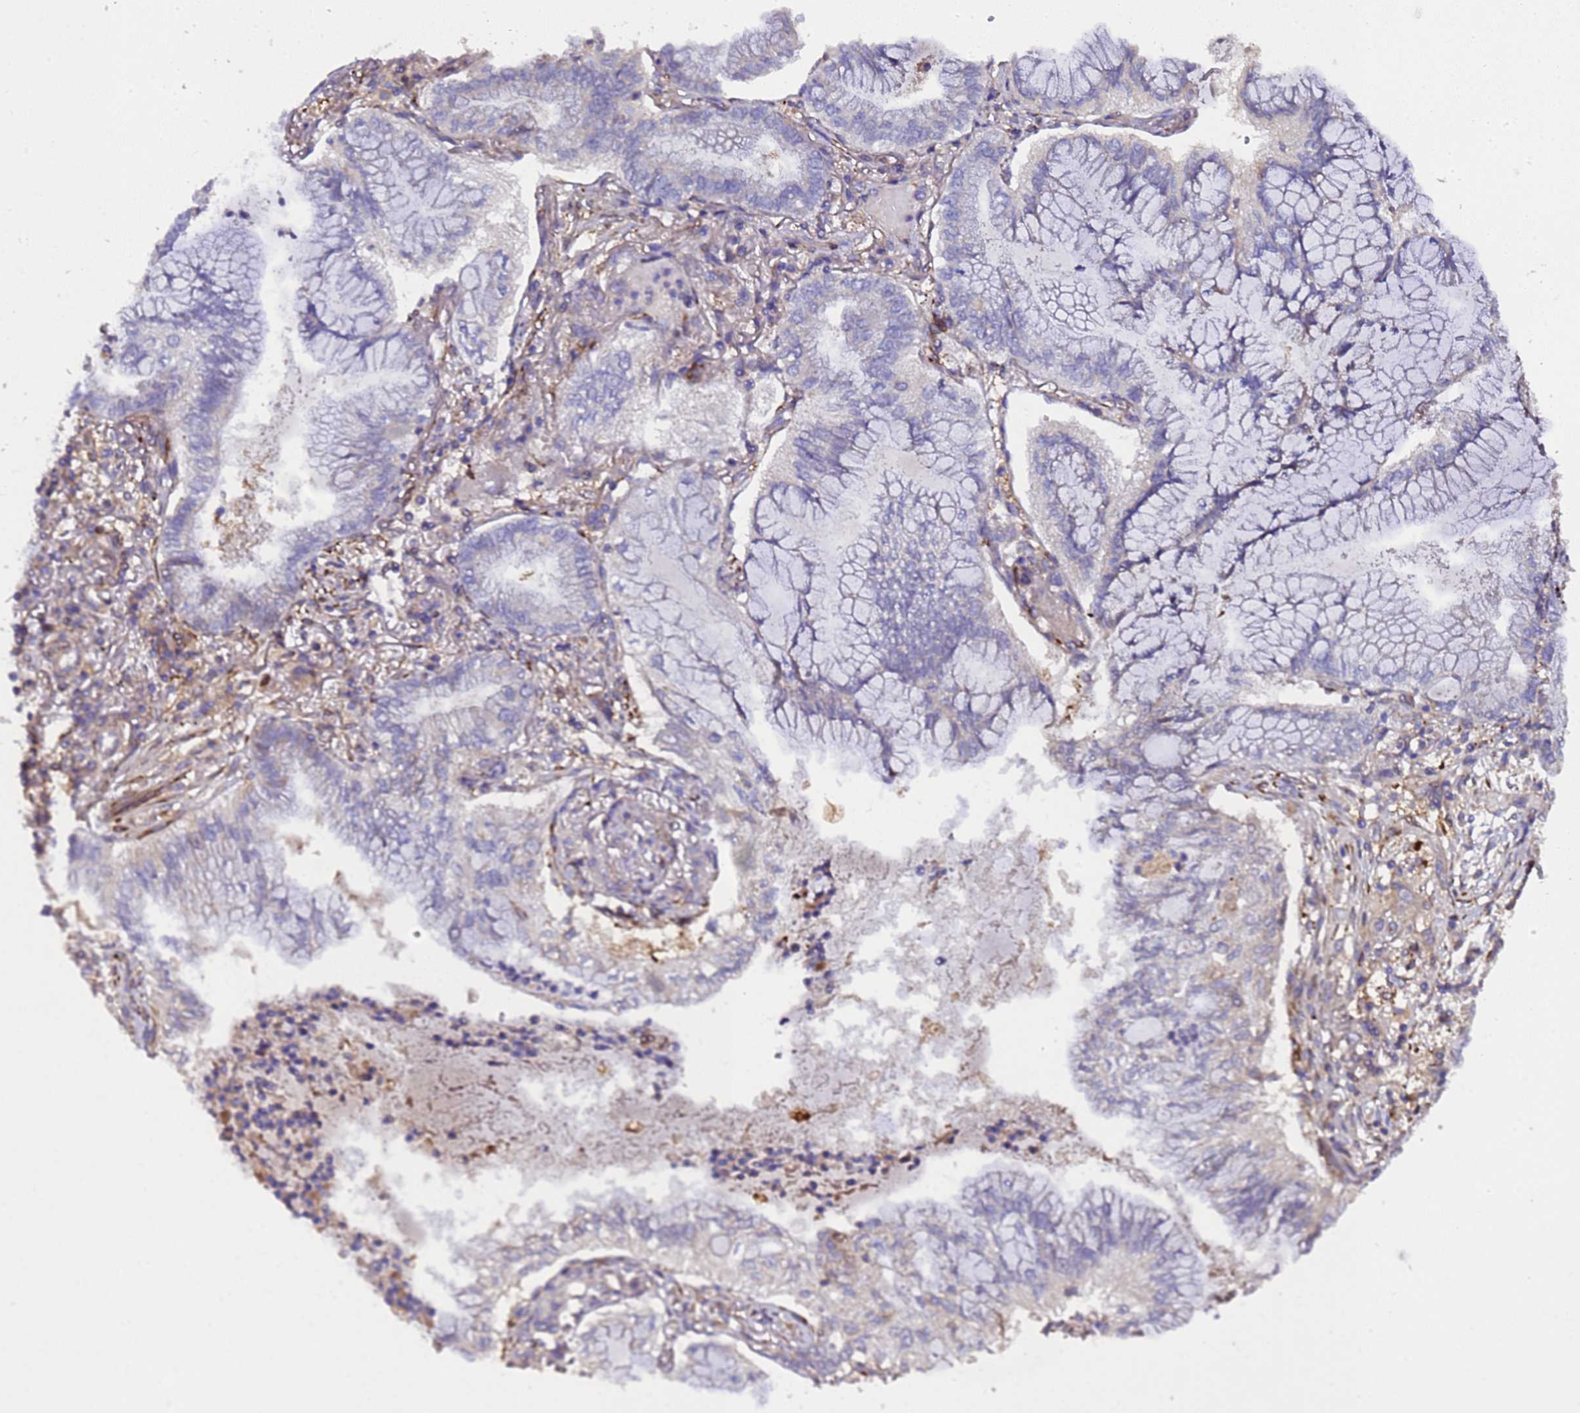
{"staining": {"intensity": "negative", "quantity": "none", "location": "none"}, "tissue": "lung cancer", "cell_type": "Tumor cells", "image_type": "cancer", "snomed": [{"axis": "morphology", "description": "Adenocarcinoma, NOS"}, {"axis": "topography", "description": "Lung"}], "caption": "Tumor cells are negative for protein expression in human lung cancer (adenocarcinoma).", "gene": "MOCS1", "patient": {"sex": "female", "age": 70}}